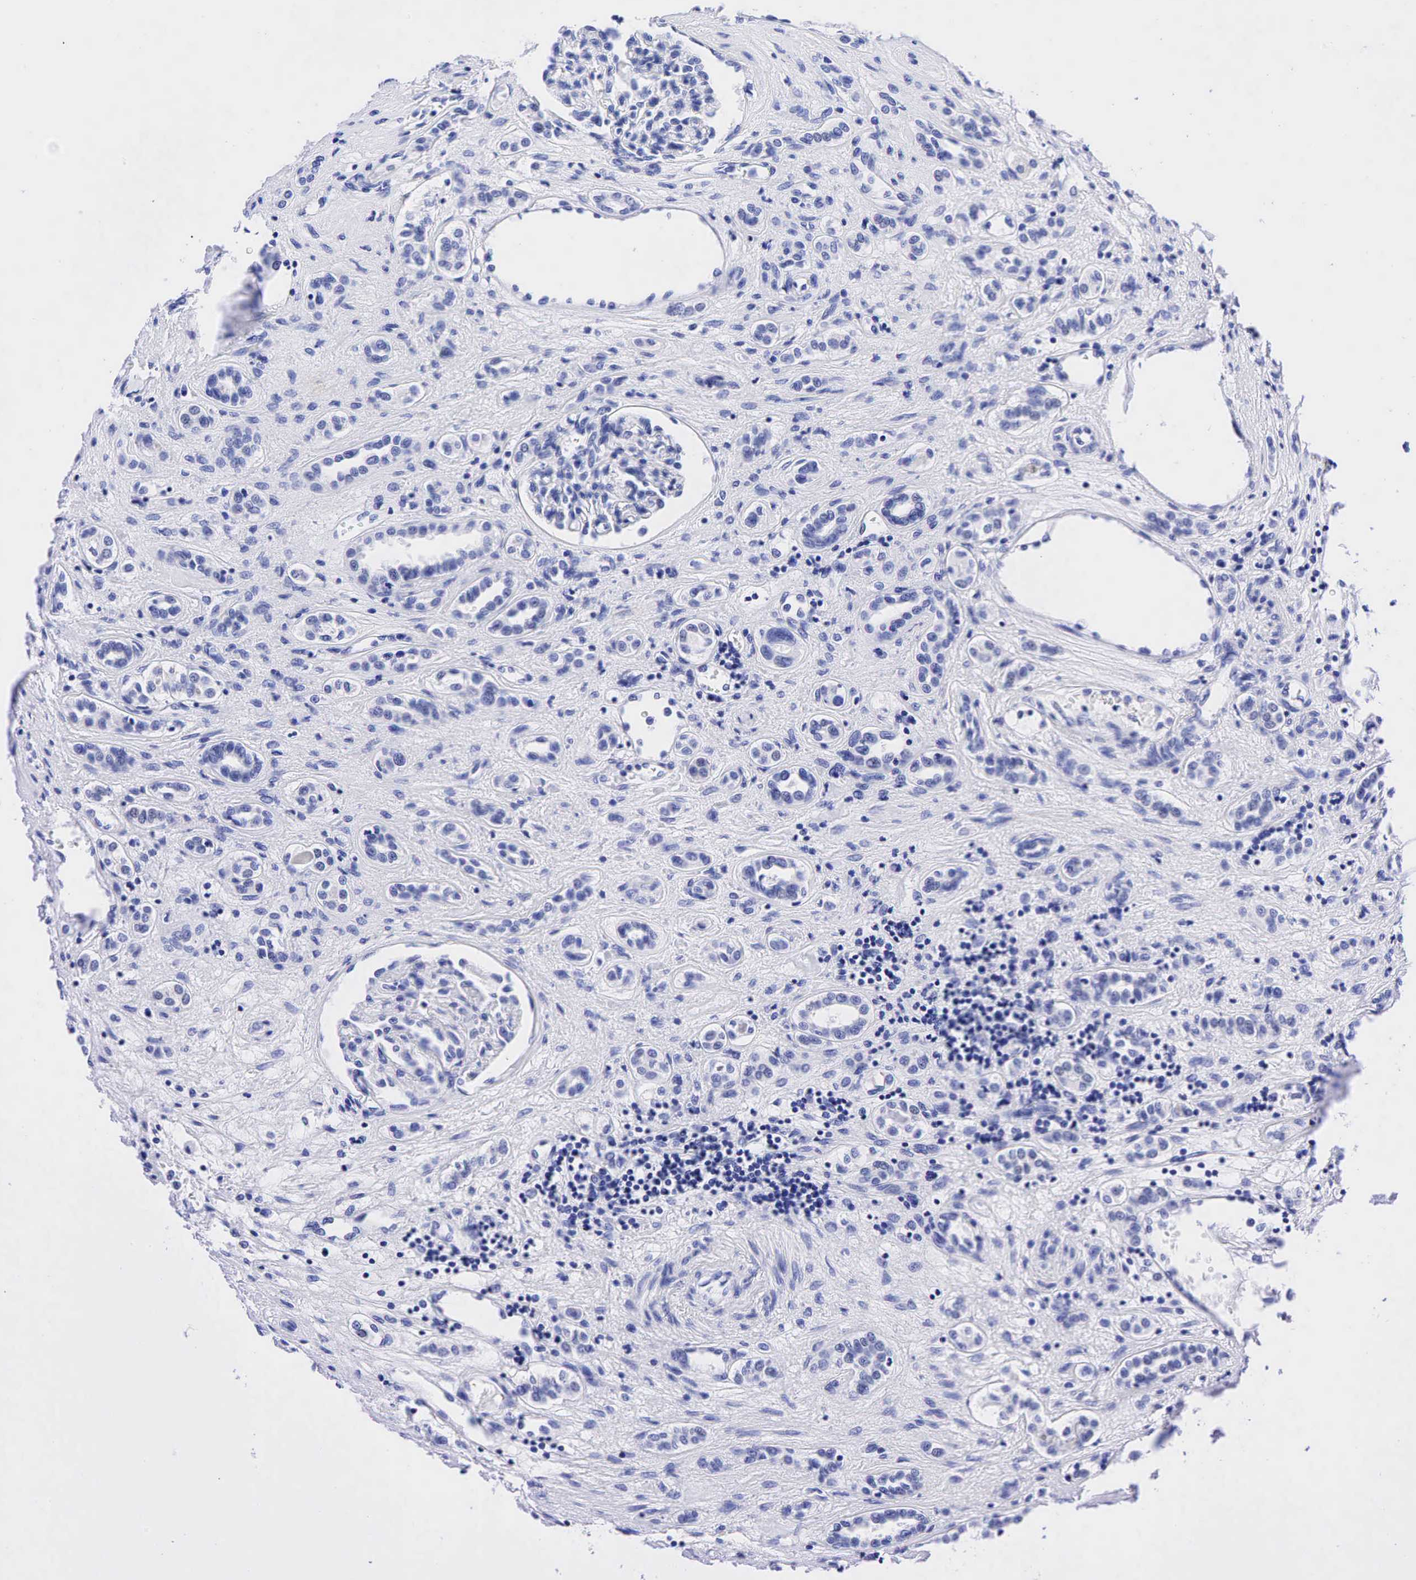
{"staining": {"intensity": "negative", "quantity": "none", "location": "none"}, "tissue": "renal cancer", "cell_type": "Tumor cells", "image_type": "cancer", "snomed": [{"axis": "morphology", "description": "Adenocarcinoma, NOS"}, {"axis": "topography", "description": "Kidney"}], "caption": "IHC image of renal cancer stained for a protein (brown), which reveals no staining in tumor cells.", "gene": "CHGA", "patient": {"sex": "male", "age": 57}}